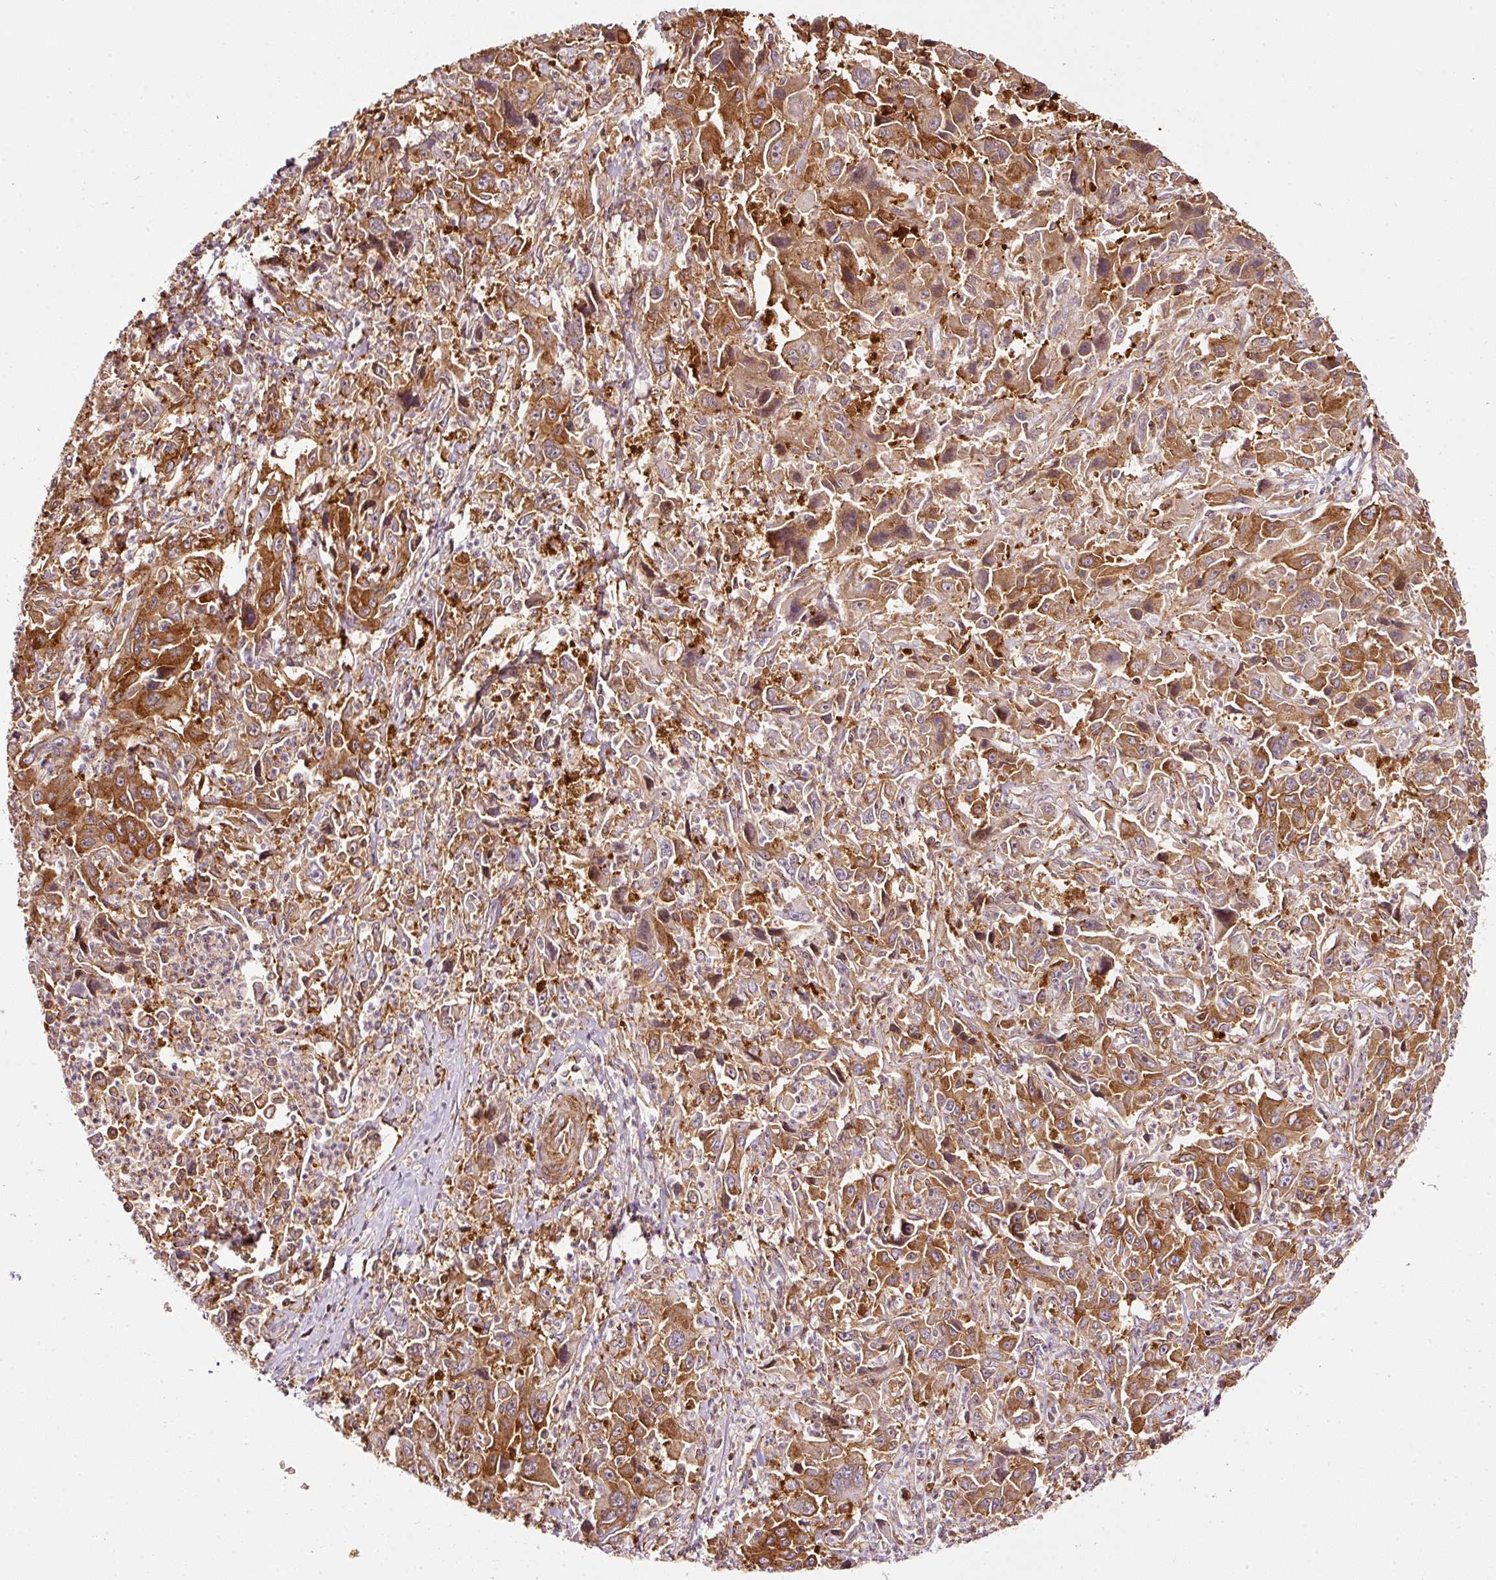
{"staining": {"intensity": "strong", "quantity": ">75%", "location": "cytoplasmic/membranous"}, "tissue": "liver cancer", "cell_type": "Tumor cells", "image_type": "cancer", "snomed": [{"axis": "morphology", "description": "Carcinoma, Hepatocellular, NOS"}, {"axis": "topography", "description": "Liver"}], "caption": "This micrograph shows immunohistochemistry (IHC) staining of human liver cancer (hepatocellular carcinoma), with high strong cytoplasmic/membranous positivity in approximately >75% of tumor cells.", "gene": "SCNM1", "patient": {"sex": "male", "age": 63}}